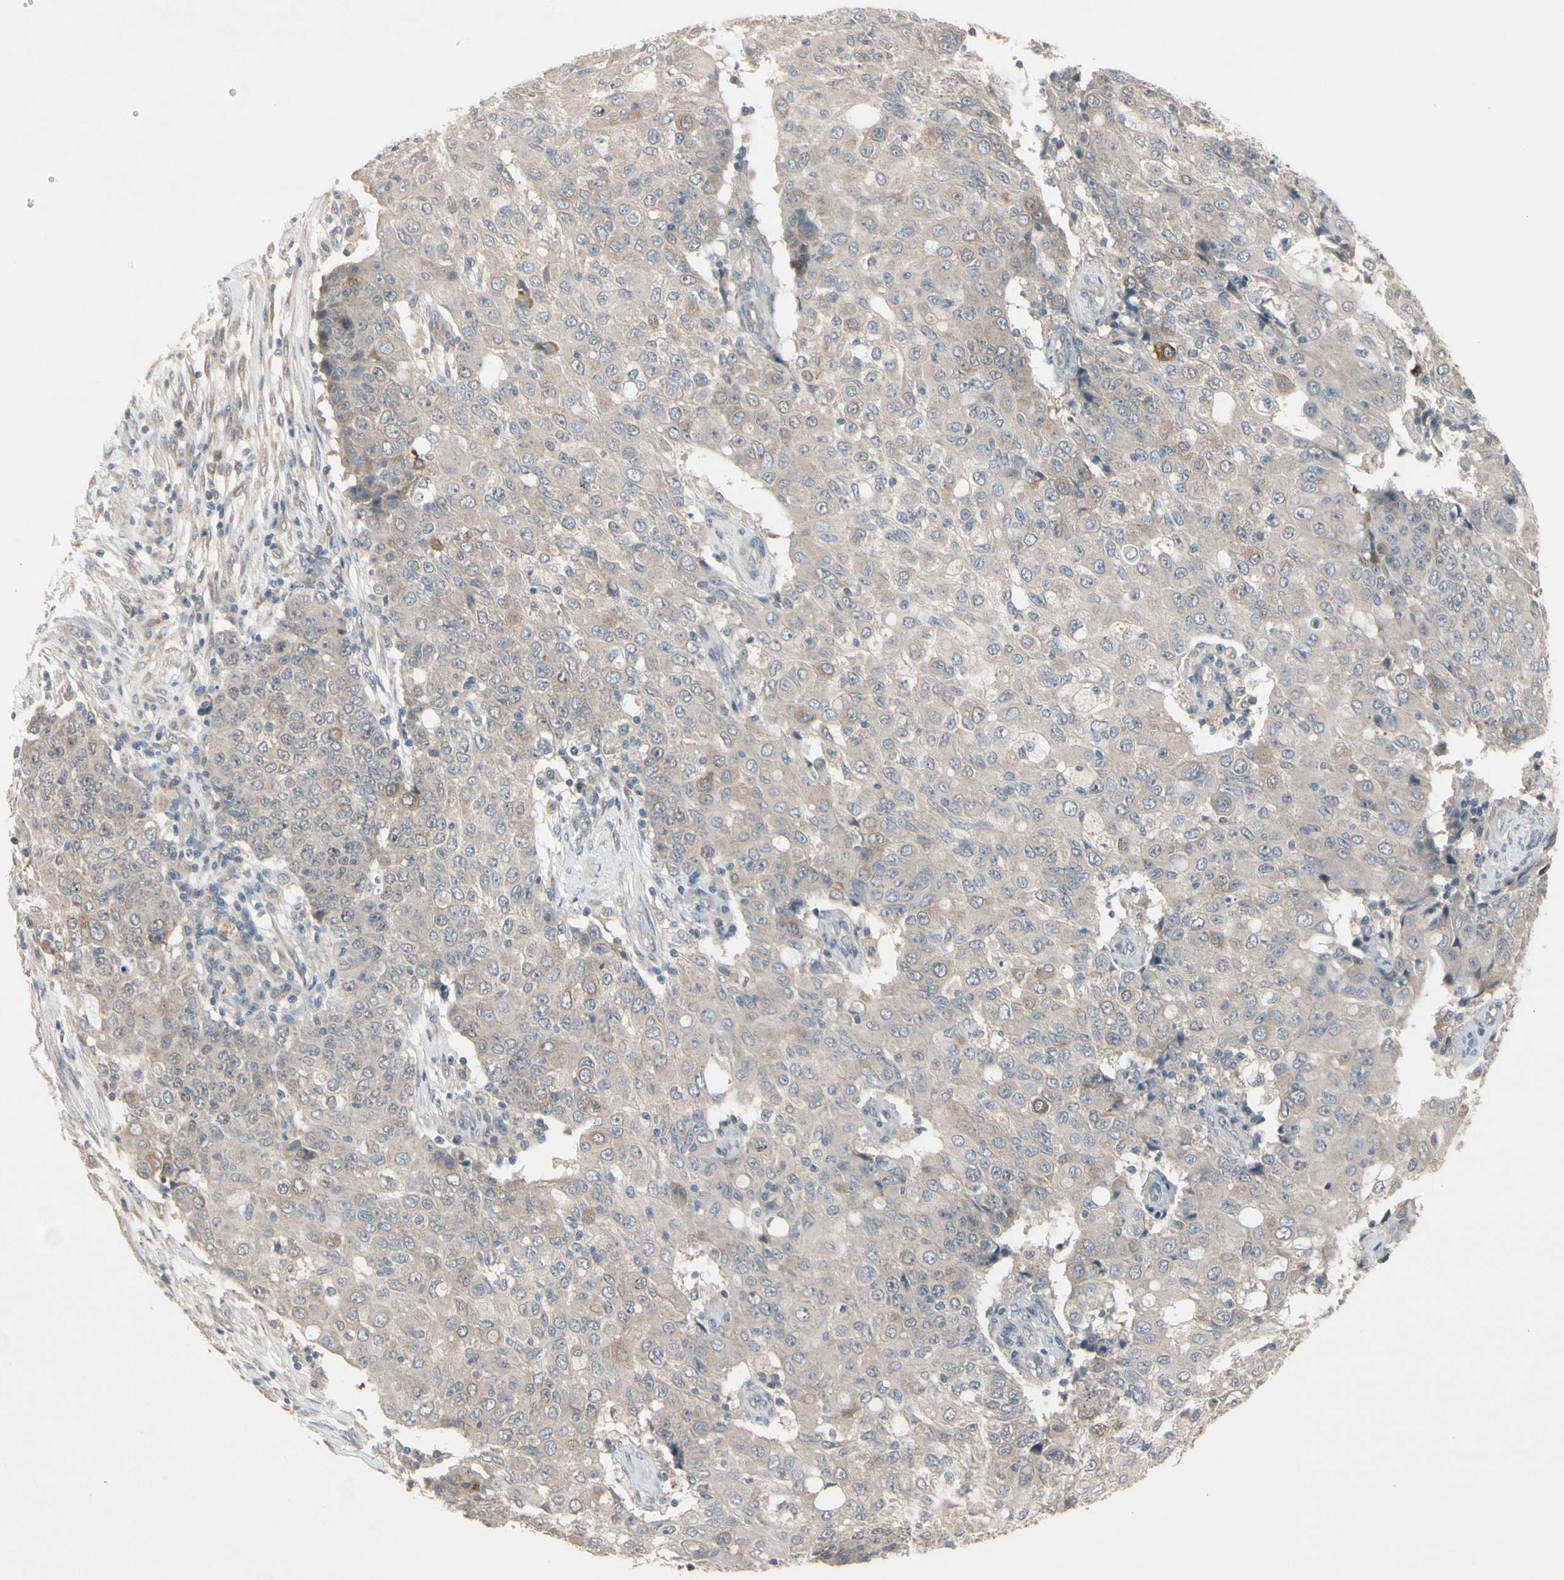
{"staining": {"intensity": "weak", "quantity": "<25%", "location": "cytoplasmic/membranous"}, "tissue": "ovarian cancer", "cell_type": "Tumor cells", "image_type": "cancer", "snomed": [{"axis": "morphology", "description": "Carcinoma, endometroid"}, {"axis": "topography", "description": "Ovary"}], "caption": "Immunohistochemistry (IHC) micrograph of endometroid carcinoma (ovarian) stained for a protein (brown), which demonstrates no expression in tumor cells.", "gene": "FHDC1", "patient": {"sex": "female", "age": 42}}